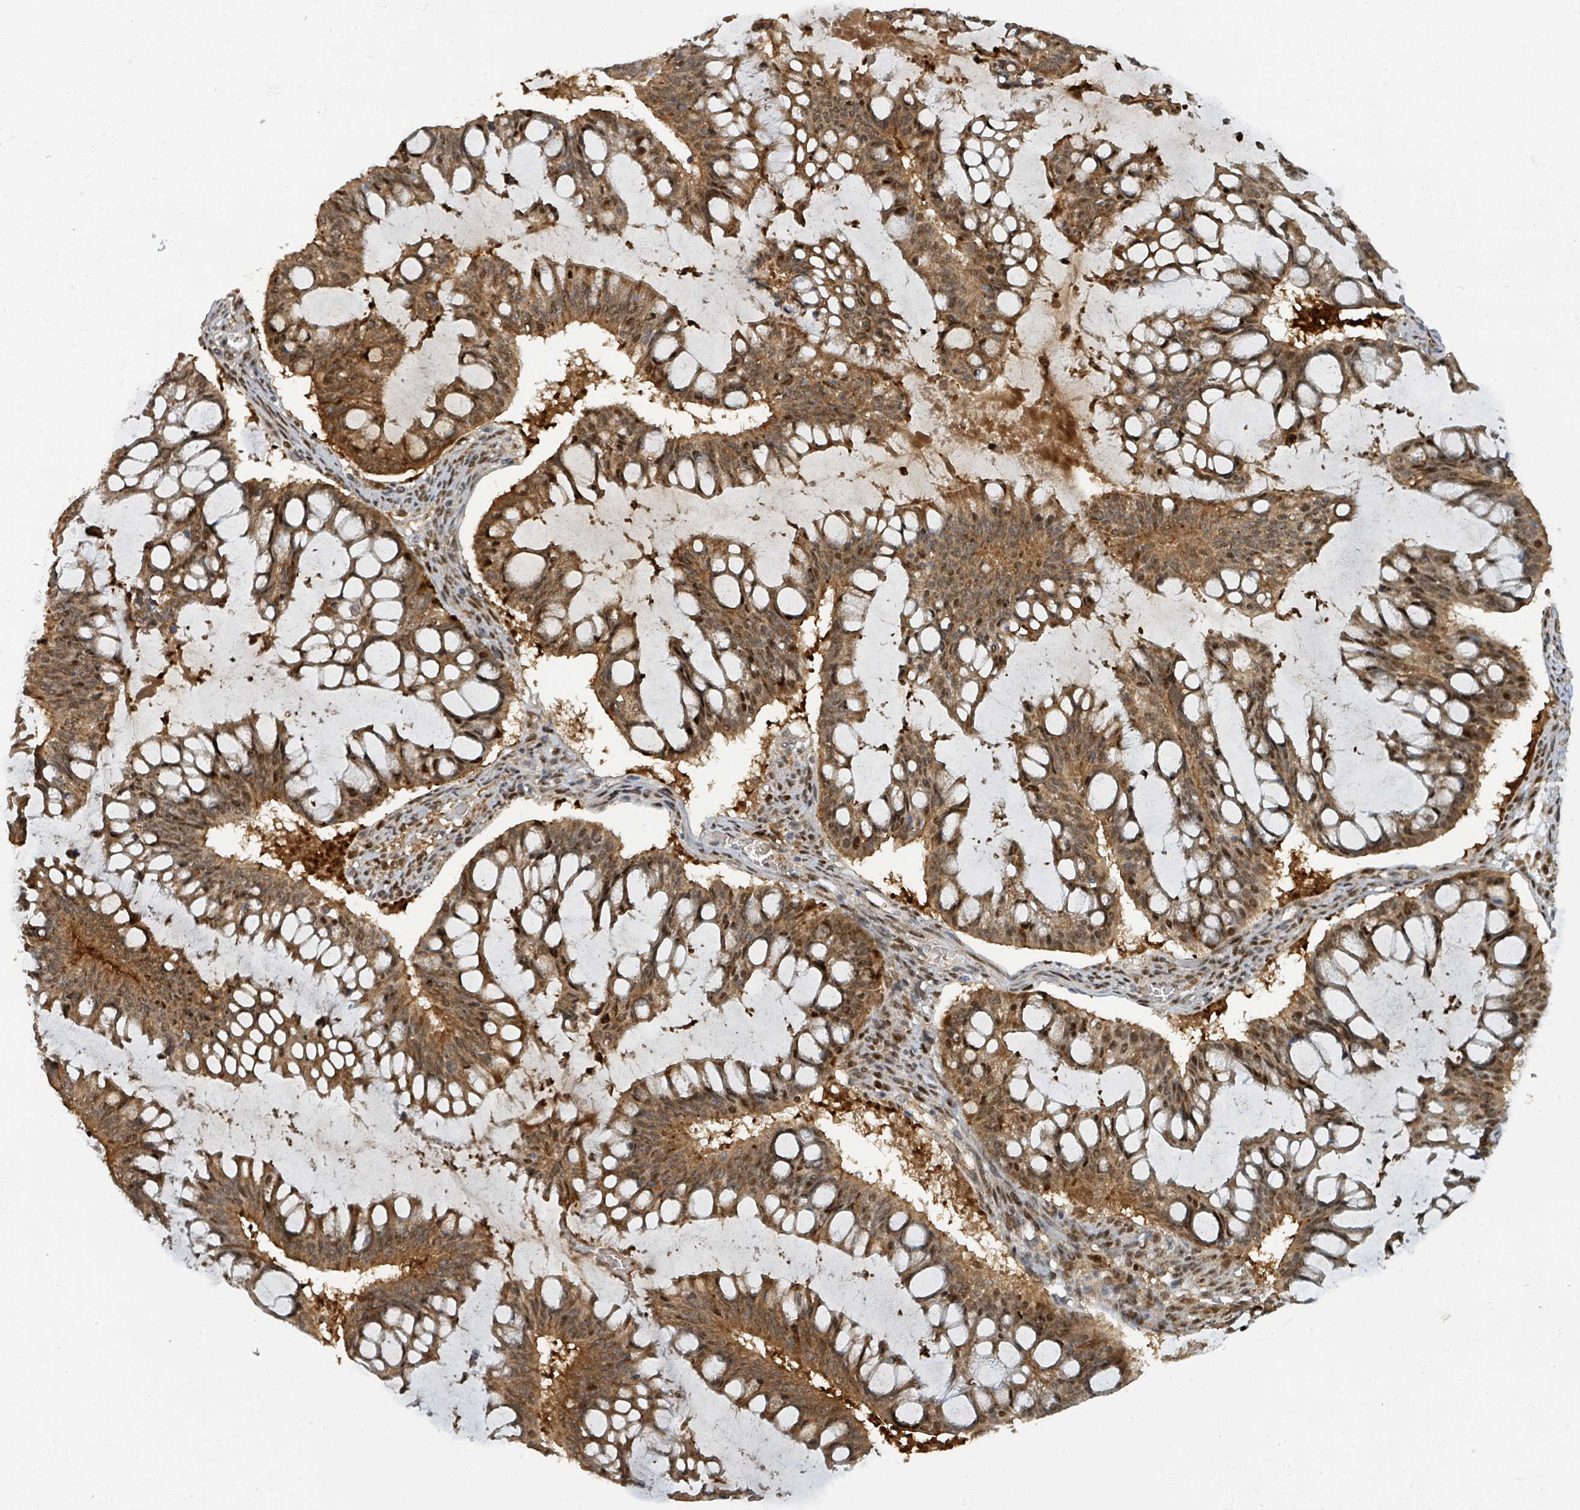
{"staining": {"intensity": "strong", "quantity": ">75%", "location": "cytoplasmic/membranous,nuclear"}, "tissue": "ovarian cancer", "cell_type": "Tumor cells", "image_type": "cancer", "snomed": [{"axis": "morphology", "description": "Cystadenocarcinoma, mucinous, NOS"}, {"axis": "topography", "description": "Ovary"}], "caption": "Immunohistochemistry histopathology image of human ovarian cancer stained for a protein (brown), which demonstrates high levels of strong cytoplasmic/membranous and nuclear positivity in approximately >75% of tumor cells.", "gene": "PSMB7", "patient": {"sex": "female", "age": 73}}